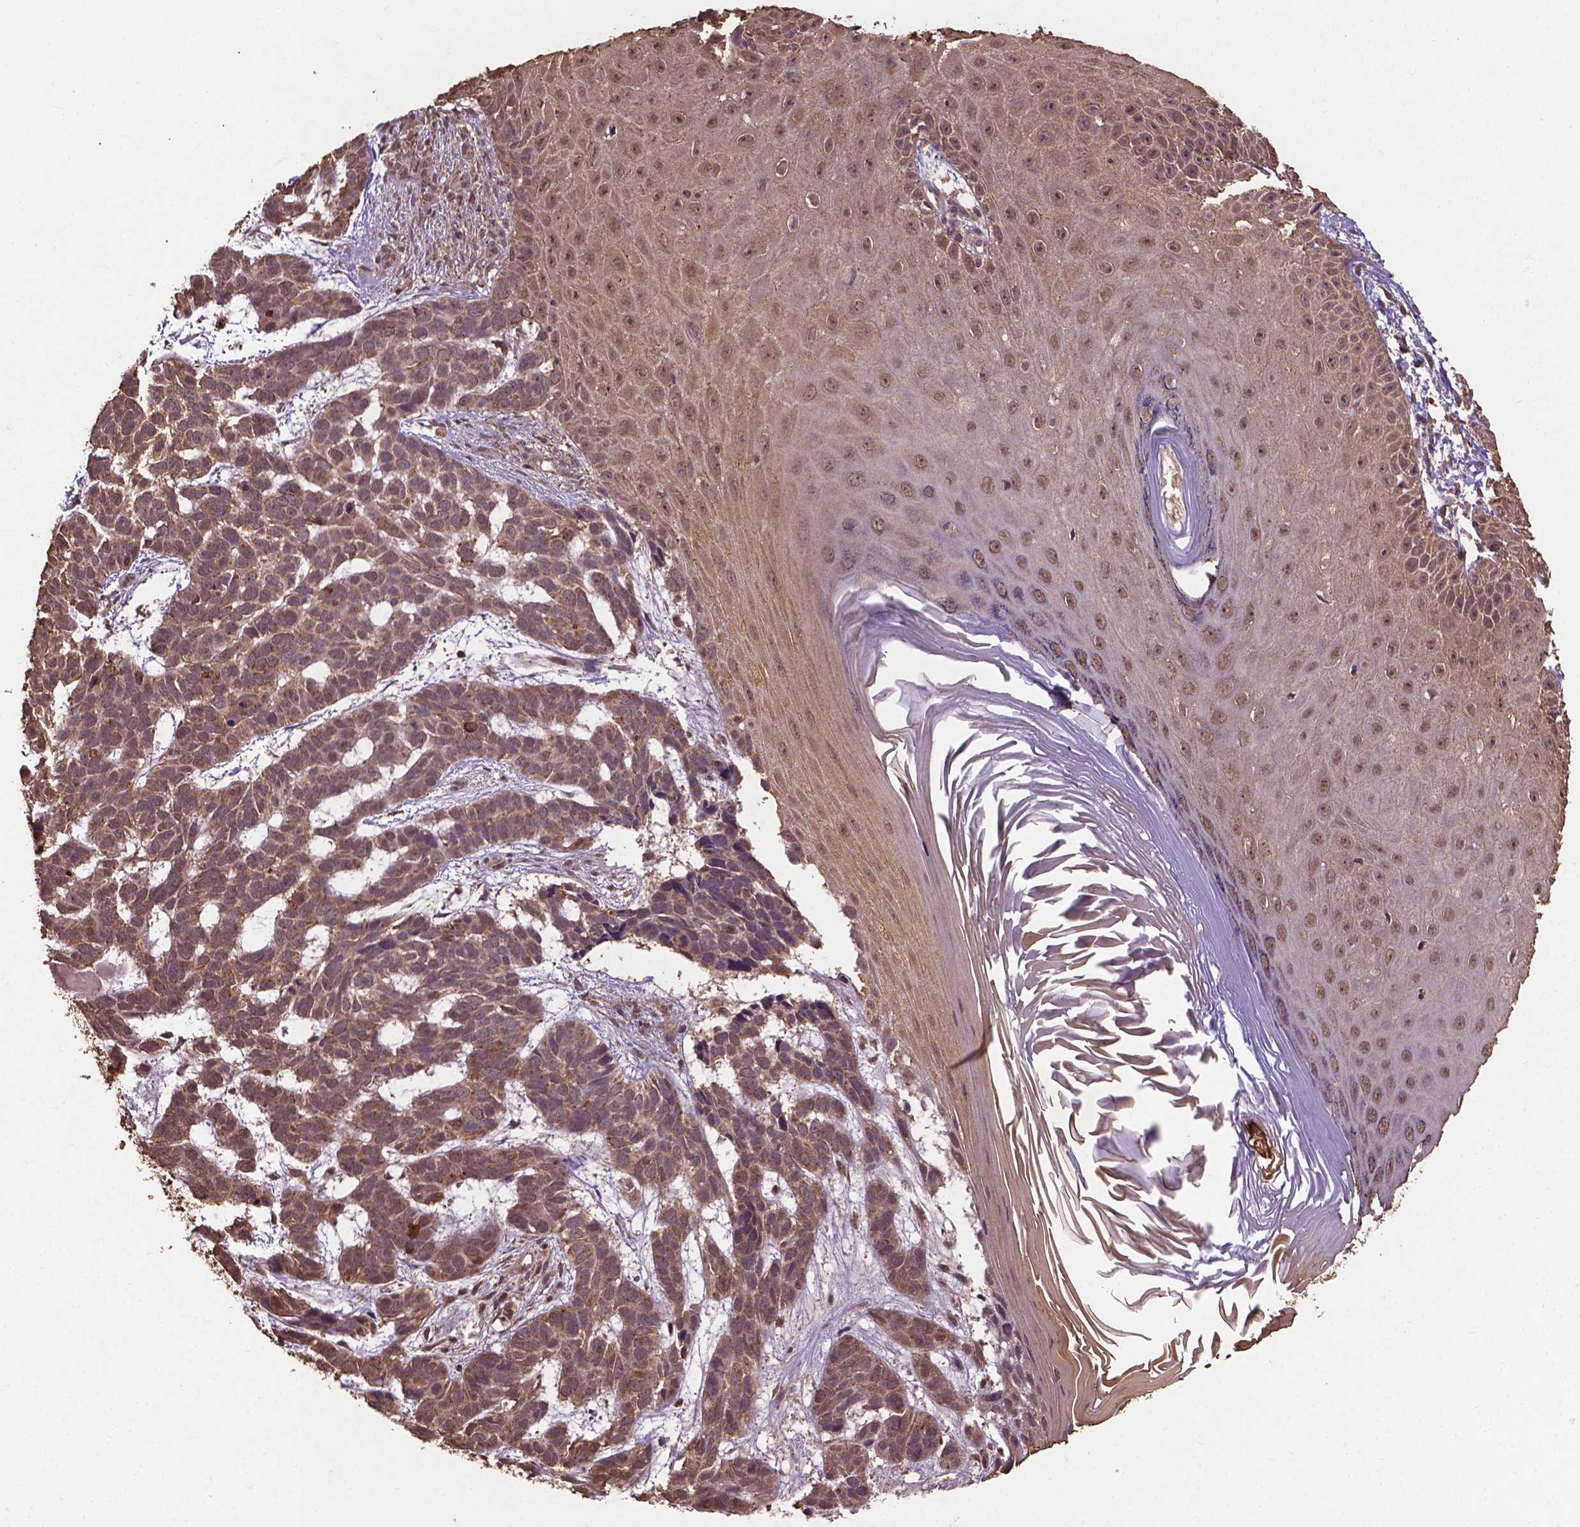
{"staining": {"intensity": "moderate", "quantity": ">75%", "location": "cytoplasmic/membranous,nuclear"}, "tissue": "skin cancer", "cell_type": "Tumor cells", "image_type": "cancer", "snomed": [{"axis": "morphology", "description": "Basal cell carcinoma"}, {"axis": "topography", "description": "Skin"}], "caption": "Immunohistochemical staining of human skin cancer reveals moderate cytoplasmic/membranous and nuclear protein staining in approximately >75% of tumor cells.", "gene": "DCAF1", "patient": {"sex": "male", "age": 78}}